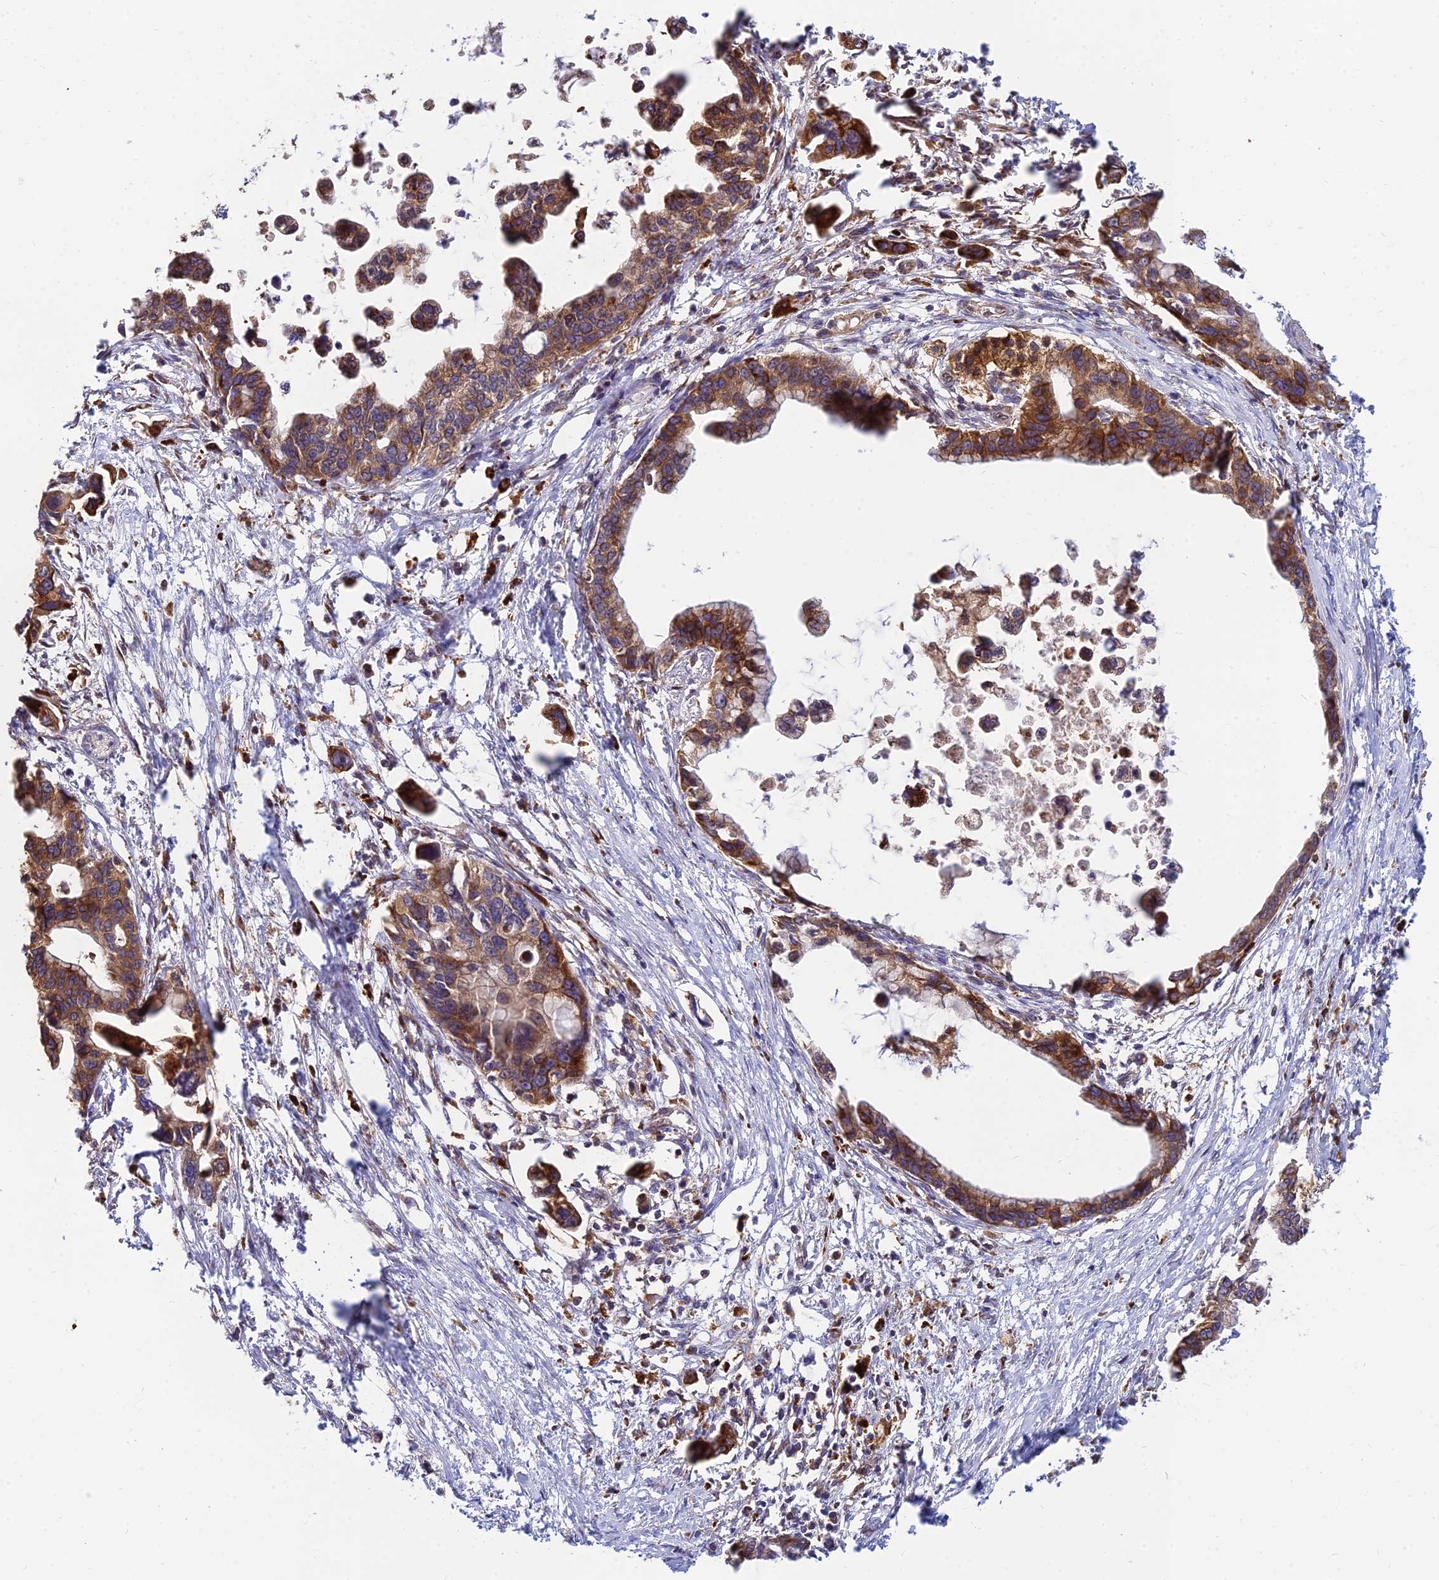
{"staining": {"intensity": "moderate", "quantity": ">75%", "location": "cytoplasmic/membranous"}, "tissue": "pancreatic cancer", "cell_type": "Tumor cells", "image_type": "cancer", "snomed": [{"axis": "morphology", "description": "Adenocarcinoma, NOS"}, {"axis": "topography", "description": "Pancreas"}], "caption": "Protein expression analysis of pancreatic cancer (adenocarcinoma) shows moderate cytoplasmic/membranous expression in about >75% of tumor cells.", "gene": "CCT6B", "patient": {"sex": "female", "age": 83}}